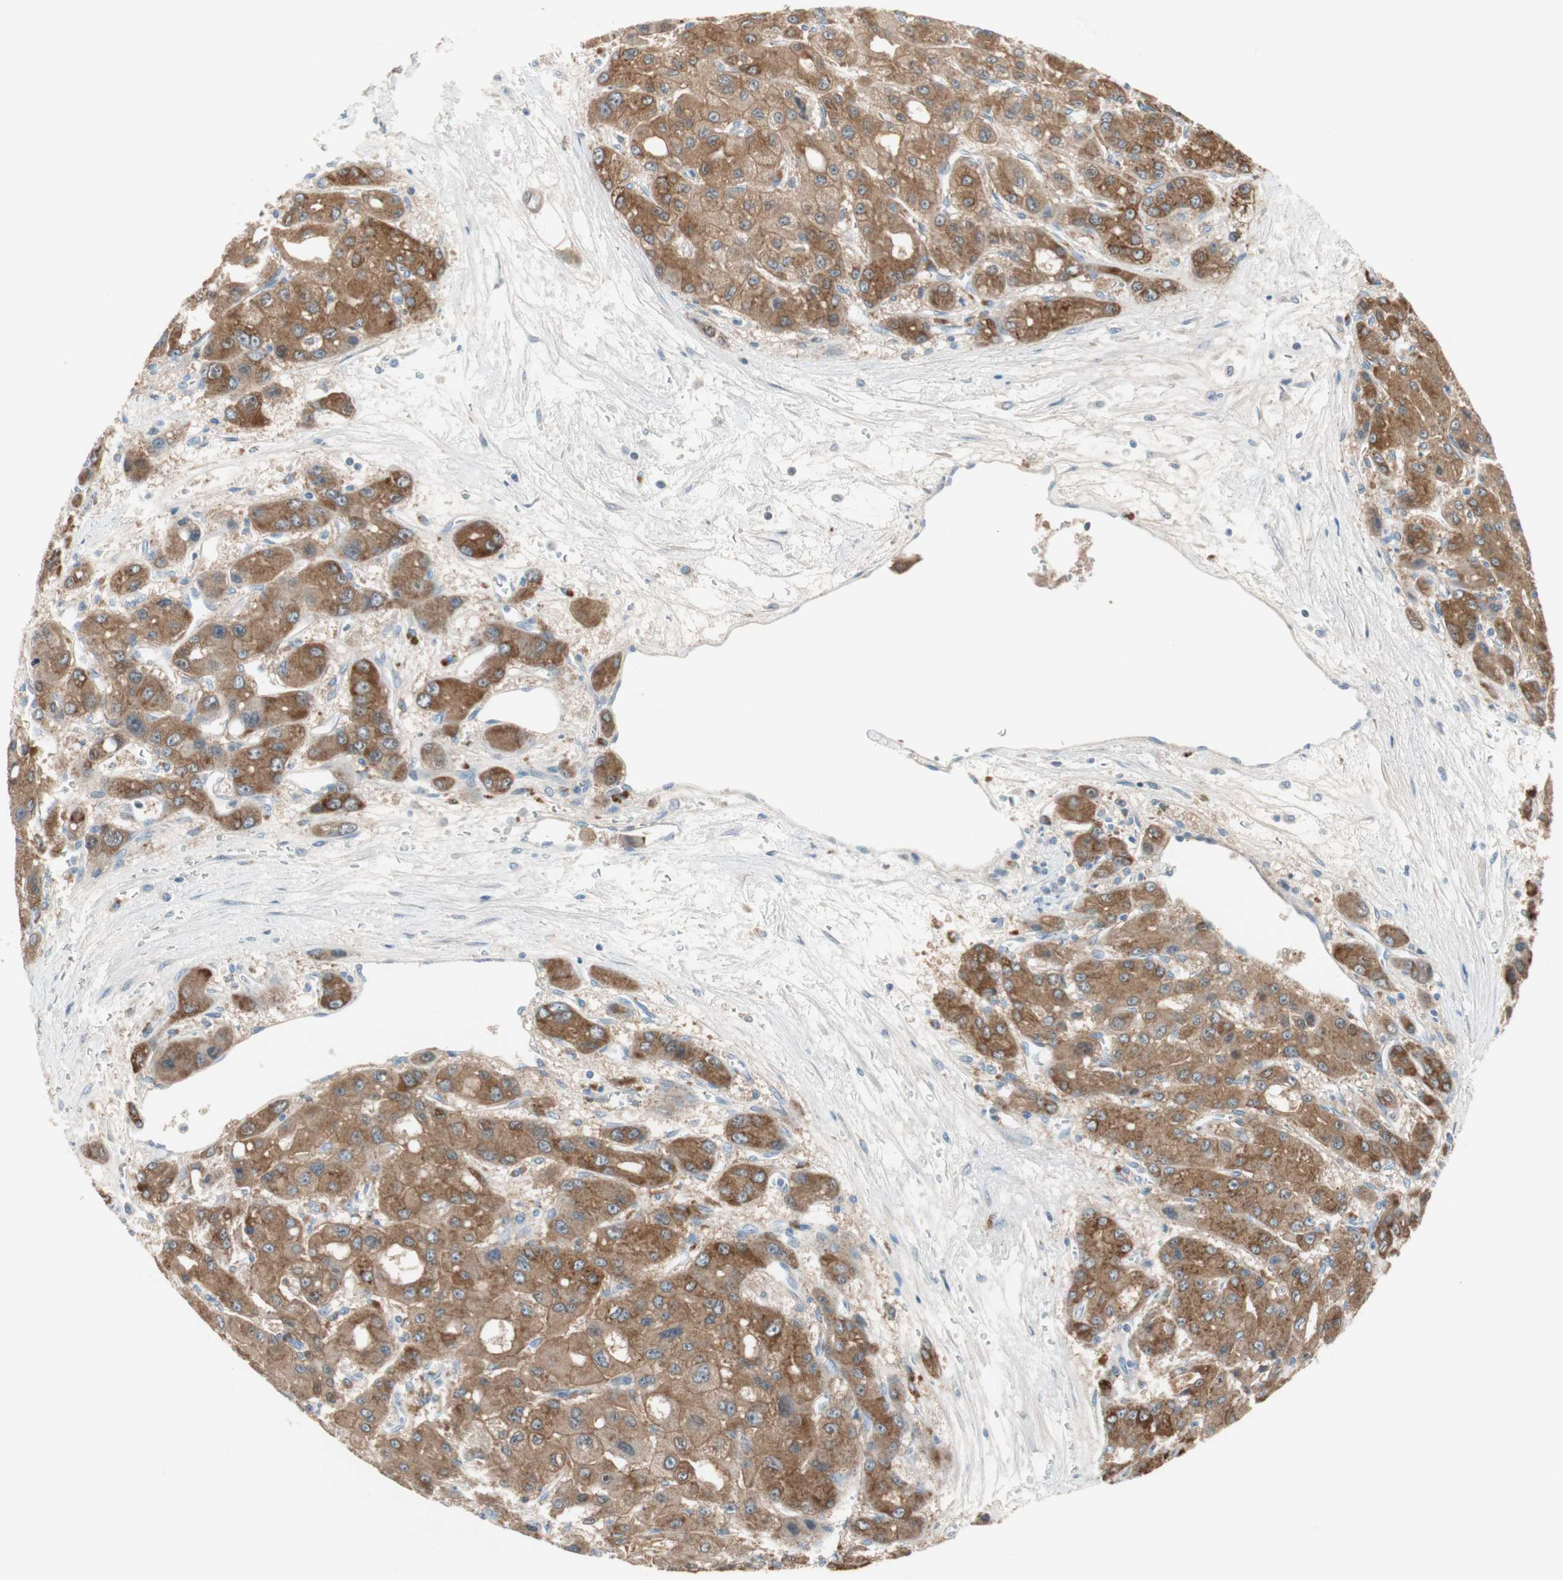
{"staining": {"intensity": "moderate", "quantity": ">75%", "location": "cytoplasmic/membranous"}, "tissue": "liver cancer", "cell_type": "Tumor cells", "image_type": "cancer", "snomed": [{"axis": "morphology", "description": "Carcinoma, Hepatocellular, NOS"}, {"axis": "topography", "description": "Liver"}], "caption": "A photomicrograph of human liver cancer (hepatocellular carcinoma) stained for a protein displays moderate cytoplasmic/membranous brown staining in tumor cells. (DAB (3,3'-diaminobenzidine) = brown stain, brightfield microscopy at high magnification).", "gene": "PDZK1", "patient": {"sex": "male", "age": 55}}